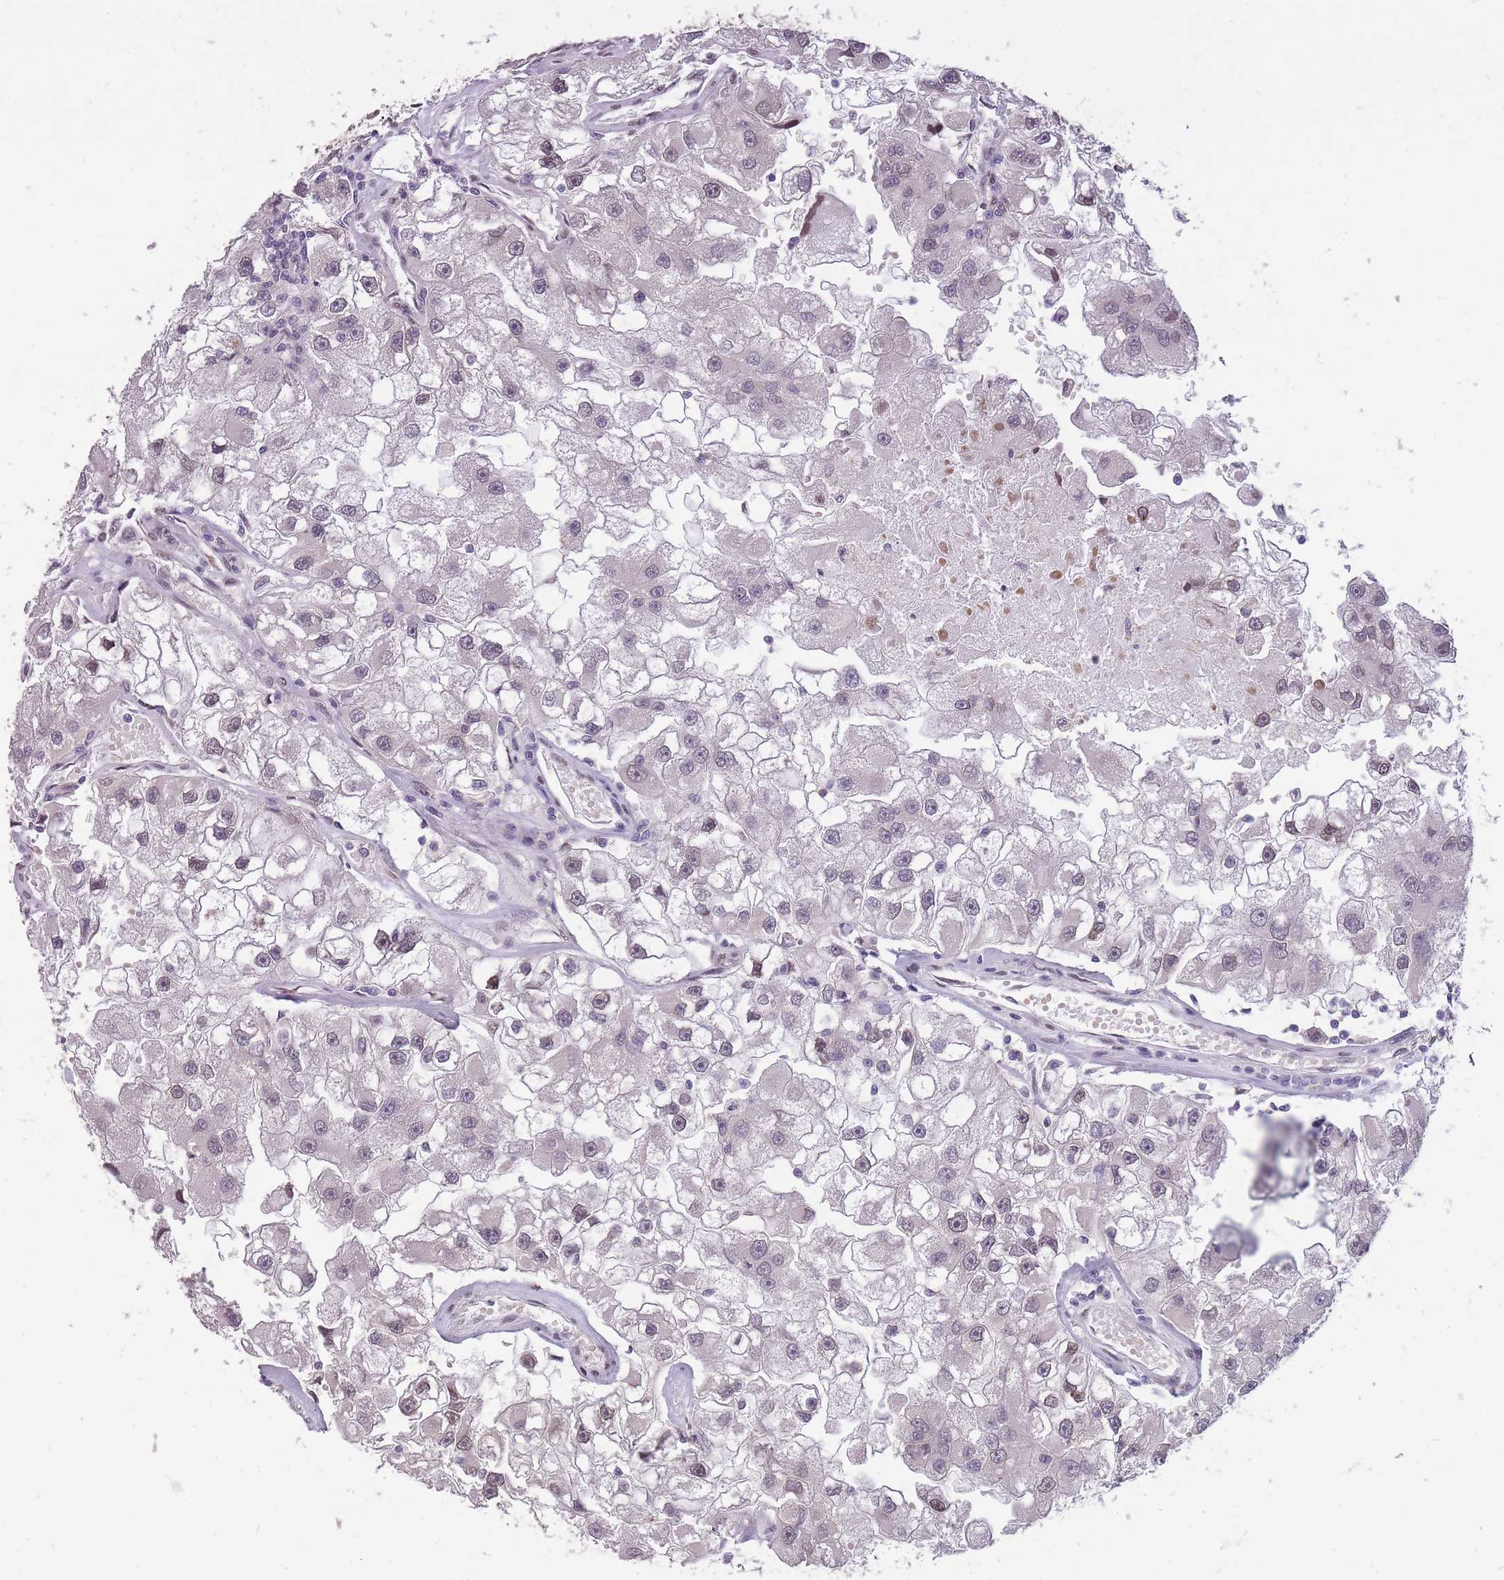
{"staining": {"intensity": "moderate", "quantity": "<25%", "location": "nuclear"}, "tissue": "renal cancer", "cell_type": "Tumor cells", "image_type": "cancer", "snomed": [{"axis": "morphology", "description": "Adenocarcinoma, NOS"}, {"axis": "topography", "description": "Kidney"}], "caption": "Immunohistochemical staining of human renal cancer displays low levels of moderate nuclear staining in approximately <25% of tumor cells. The staining was performed using DAB (3,3'-diaminobenzidine) to visualize the protein expression in brown, while the nuclei were stained in blue with hematoxylin (Magnification: 20x).", "gene": "CDIP1", "patient": {"sex": "male", "age": 63}}